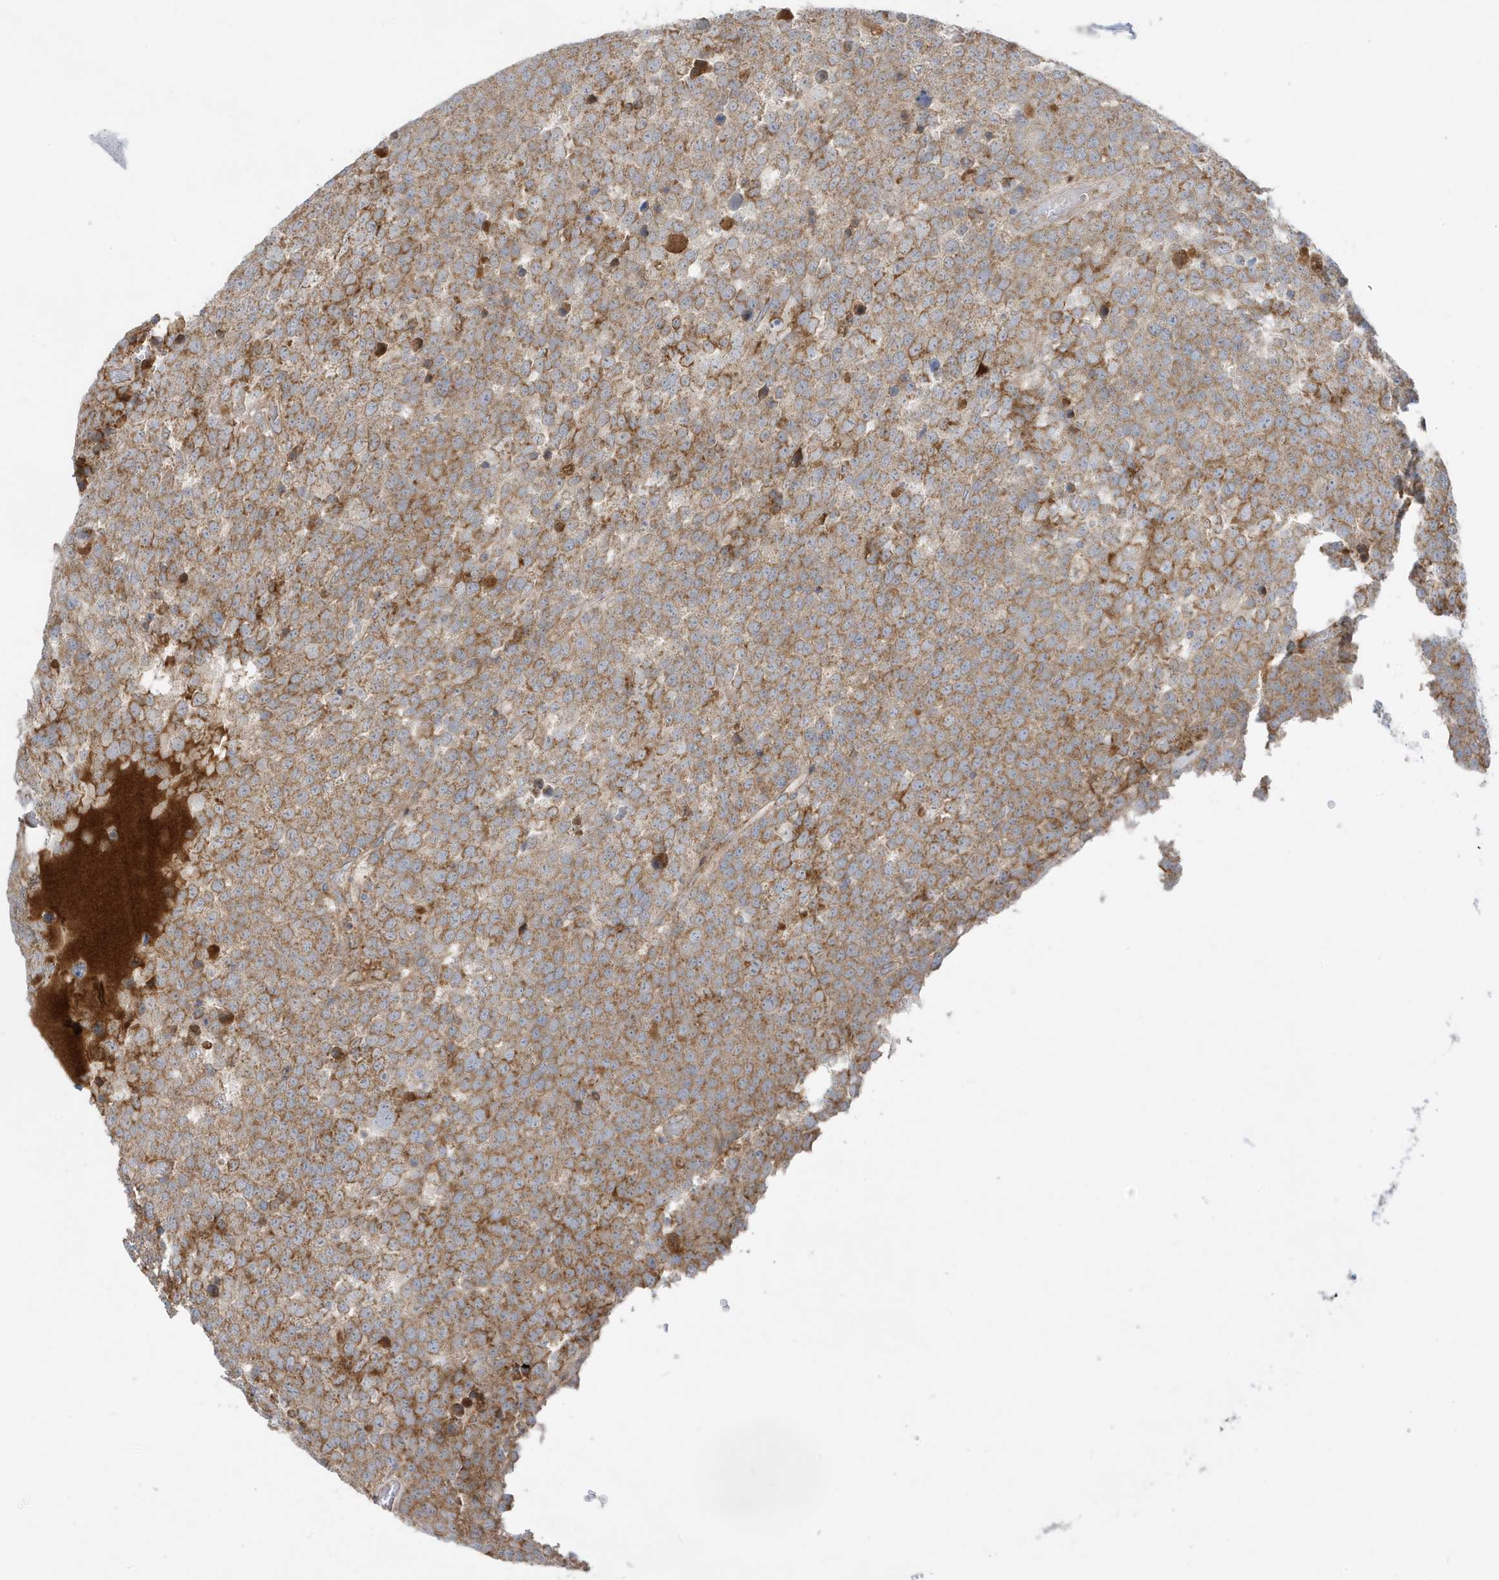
{"staining": {"intensity": "moderate", "quantity": ">75%", "location": "cytoplasmic/membranous"}, "tissue": "testis cancer", "cell_type": "Tumor cells", "image_type": "cancer", "snomed": [{"axis": "morphology", "description": "Seminoma, NOS"}, {"axis": "topography", "description": "Testis"}], "caption": "Seminoma (testis) stained for a protein (brown) reveals moderate cytoplasmic/membranous positive expression in approximately >75% of tumor cells.", "gene": "IFT57", "patient": {"sex": "male", "age": 71}}